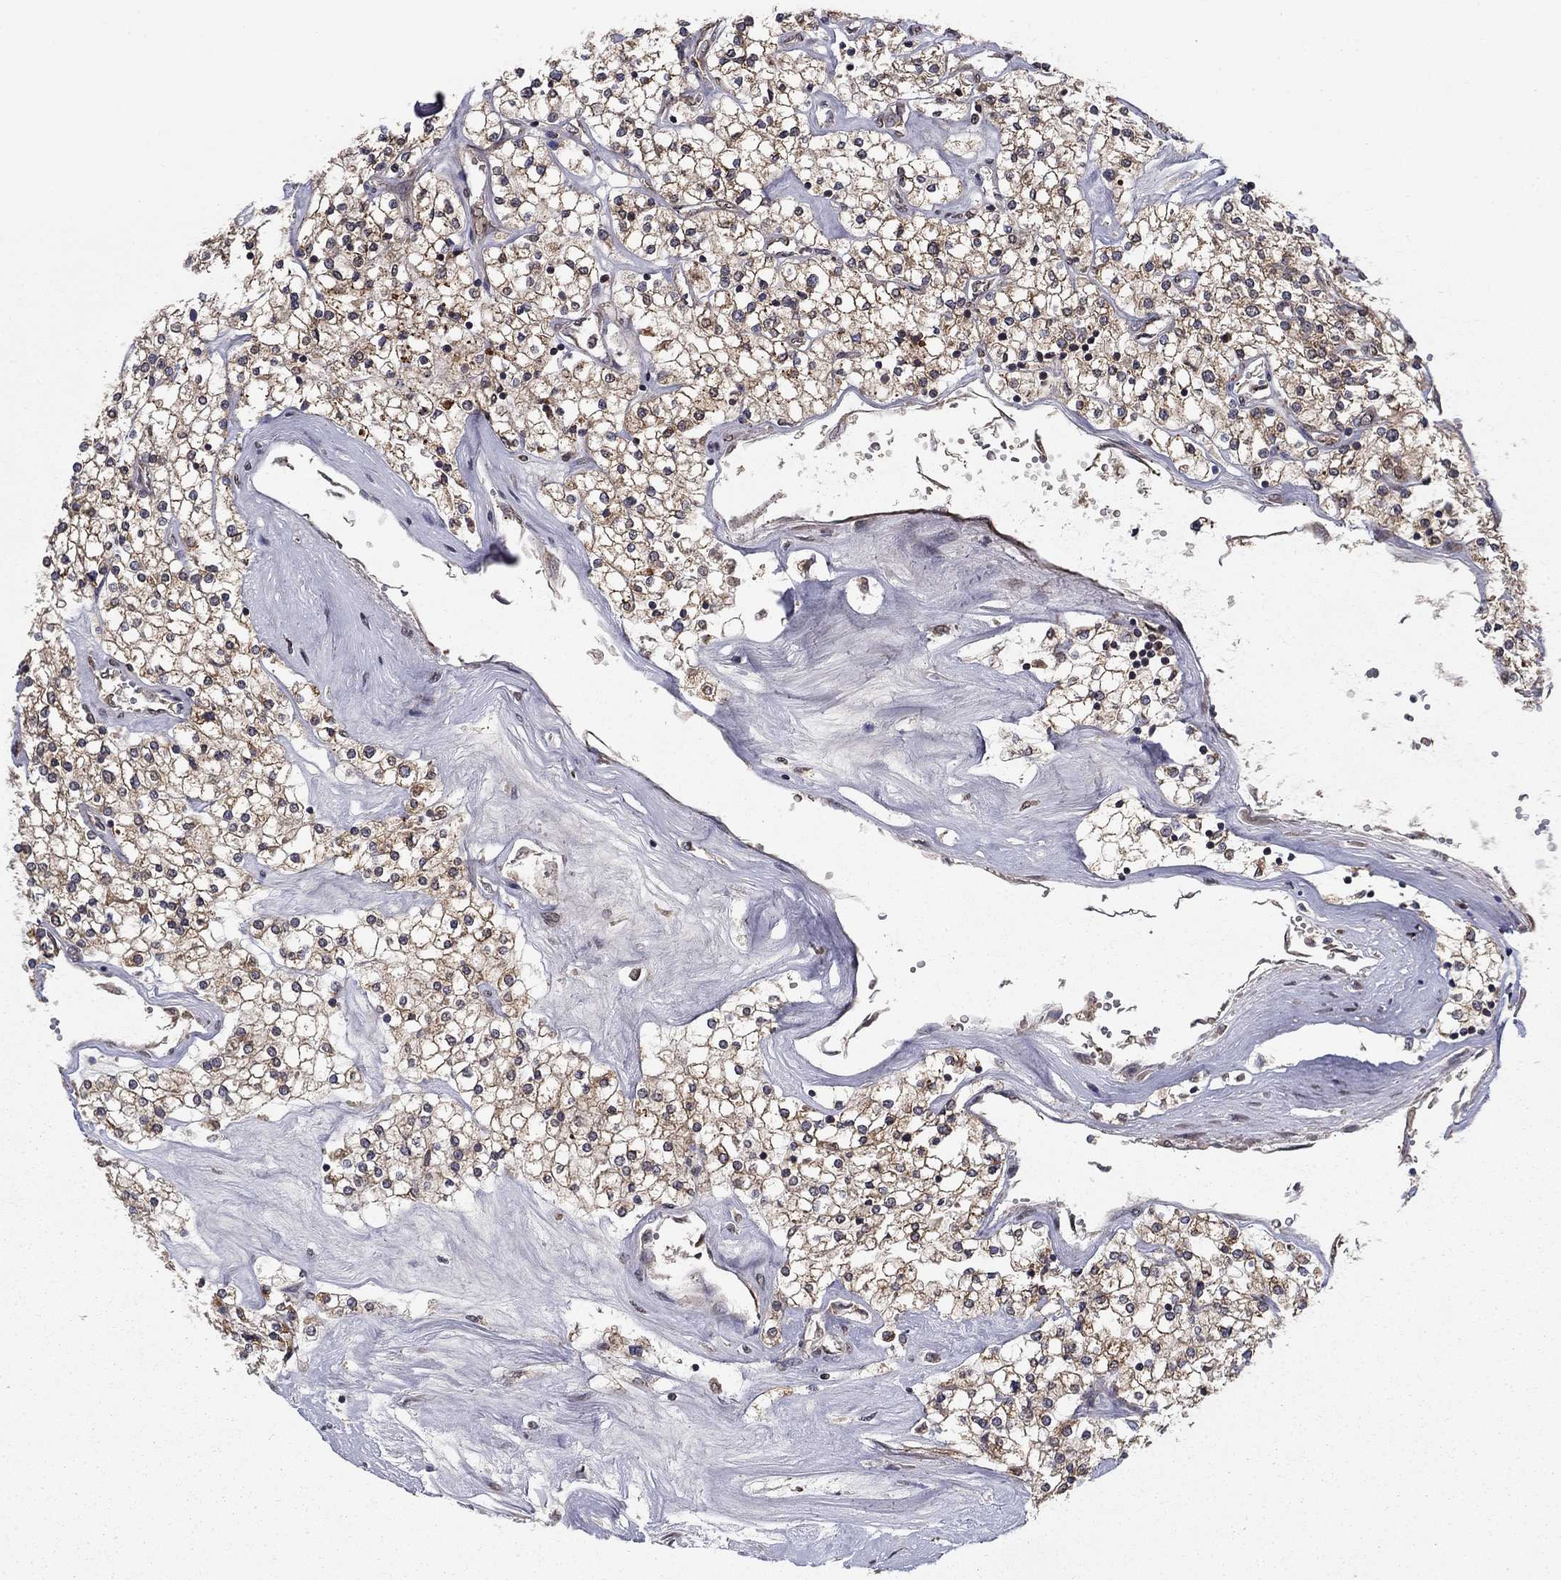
{"staining": {"intensity": "moderate", "quantity": "25%-75%", "location": "cytoplasmic/membranous"}, "tissue": "renal cancer", "cell_type": "Tumor cells", "image_type": "cancer", "snomed": [{"axis": "morphology", "description": "Adenocarcinoma, NOS"}, {"axis": "topography", "description": "Kidney"}], "caption": "Immunohistochemistry (IHC) (DAB) staining of adenocarcinoma (renal) displays moderate cytoplasmic/membranous protein expression in about 25%-75% of tumor cells.", "gene": "SLC2A13", "patient": {"sex": "male", "age": 80}}